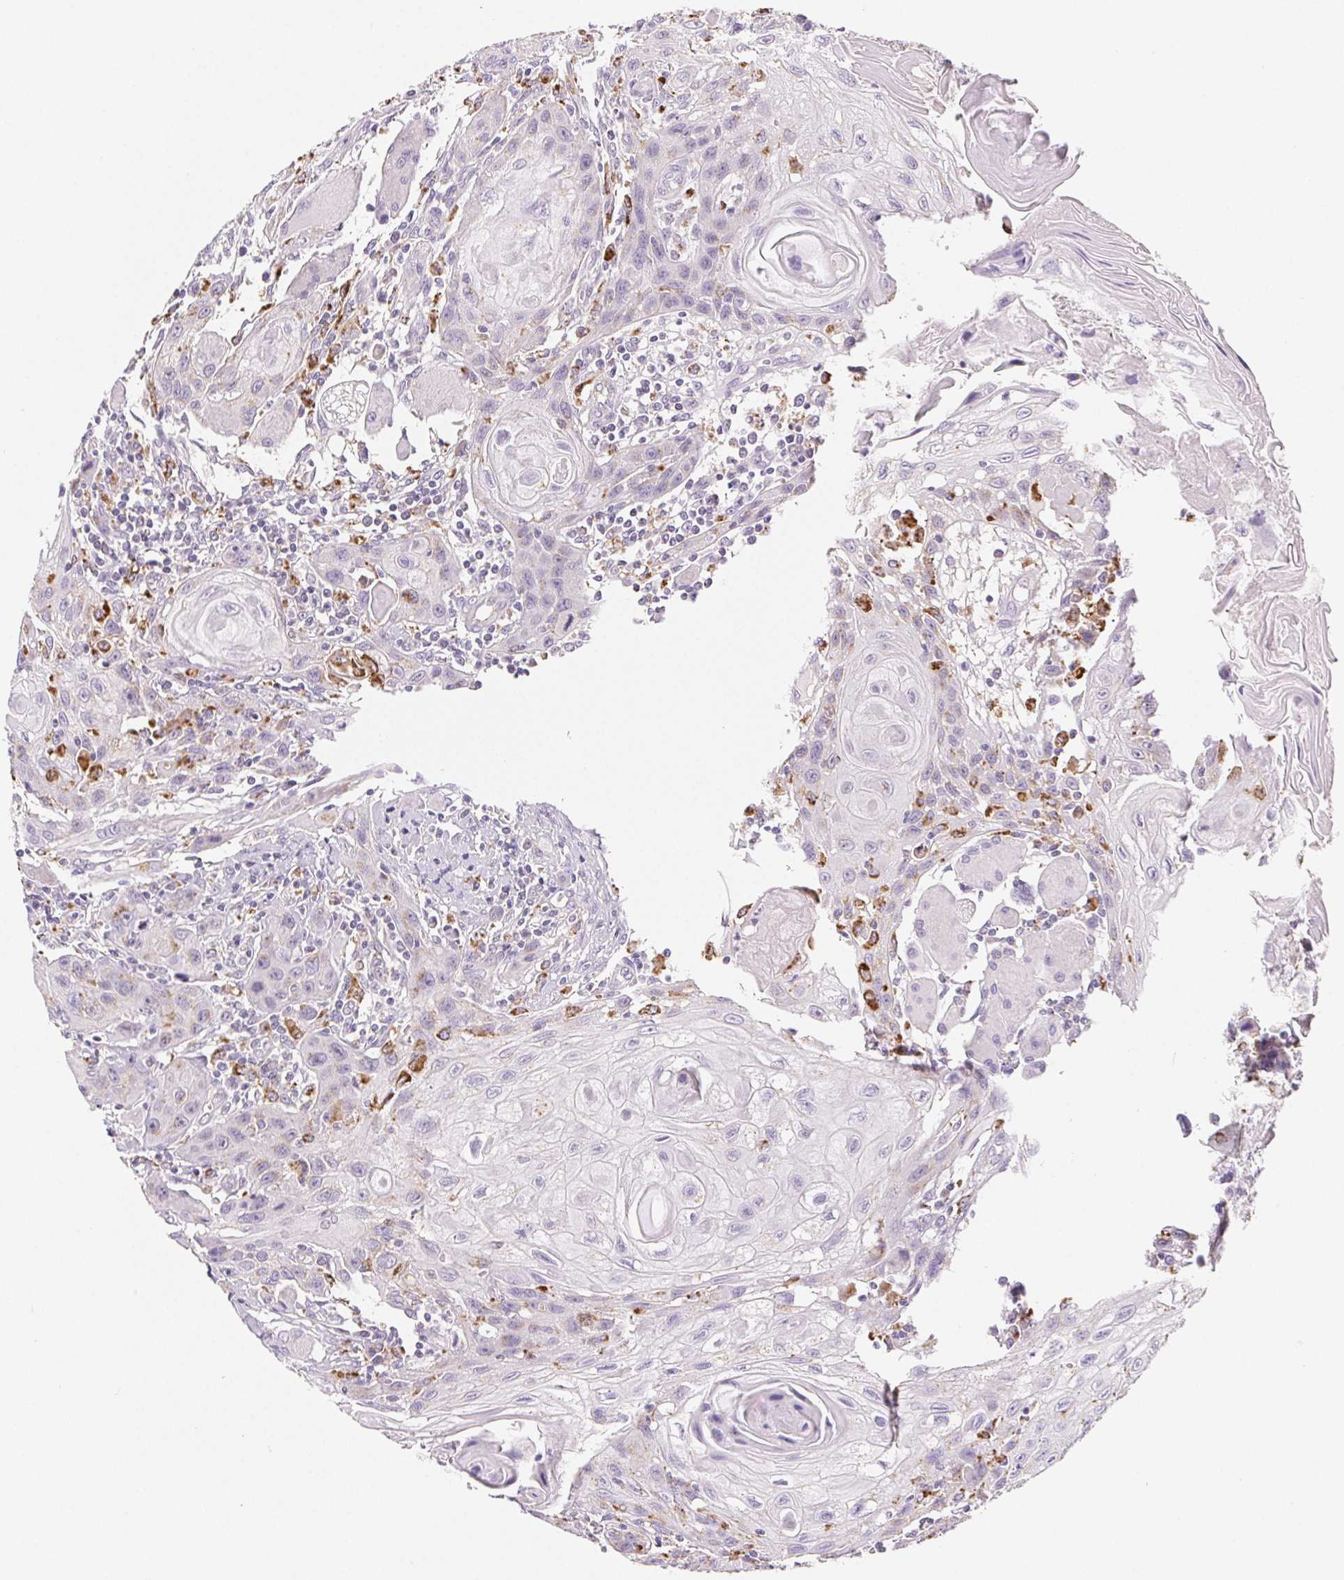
{"staining": {"intensity": "negative", "quantity": "none", "location": "none"}, "tissue": "head and neck cancer", "cell_type": "Tumor cells", "image_type": "cancer", "snomed": [{"axis": "morphology", "description": "Squamous cell carcinoma, NOS"}, {"axis": "topography", "description": "Oral tissue"}, {"axis": "topography", "description": "Head-Neck"}], "caption": "Immunohistochemical staining of head and neck squamous cell carcinoma shows no significant staining in tumor cells.", "gene": "LIPA", "patient": {"sex": "male", "age": 58}}